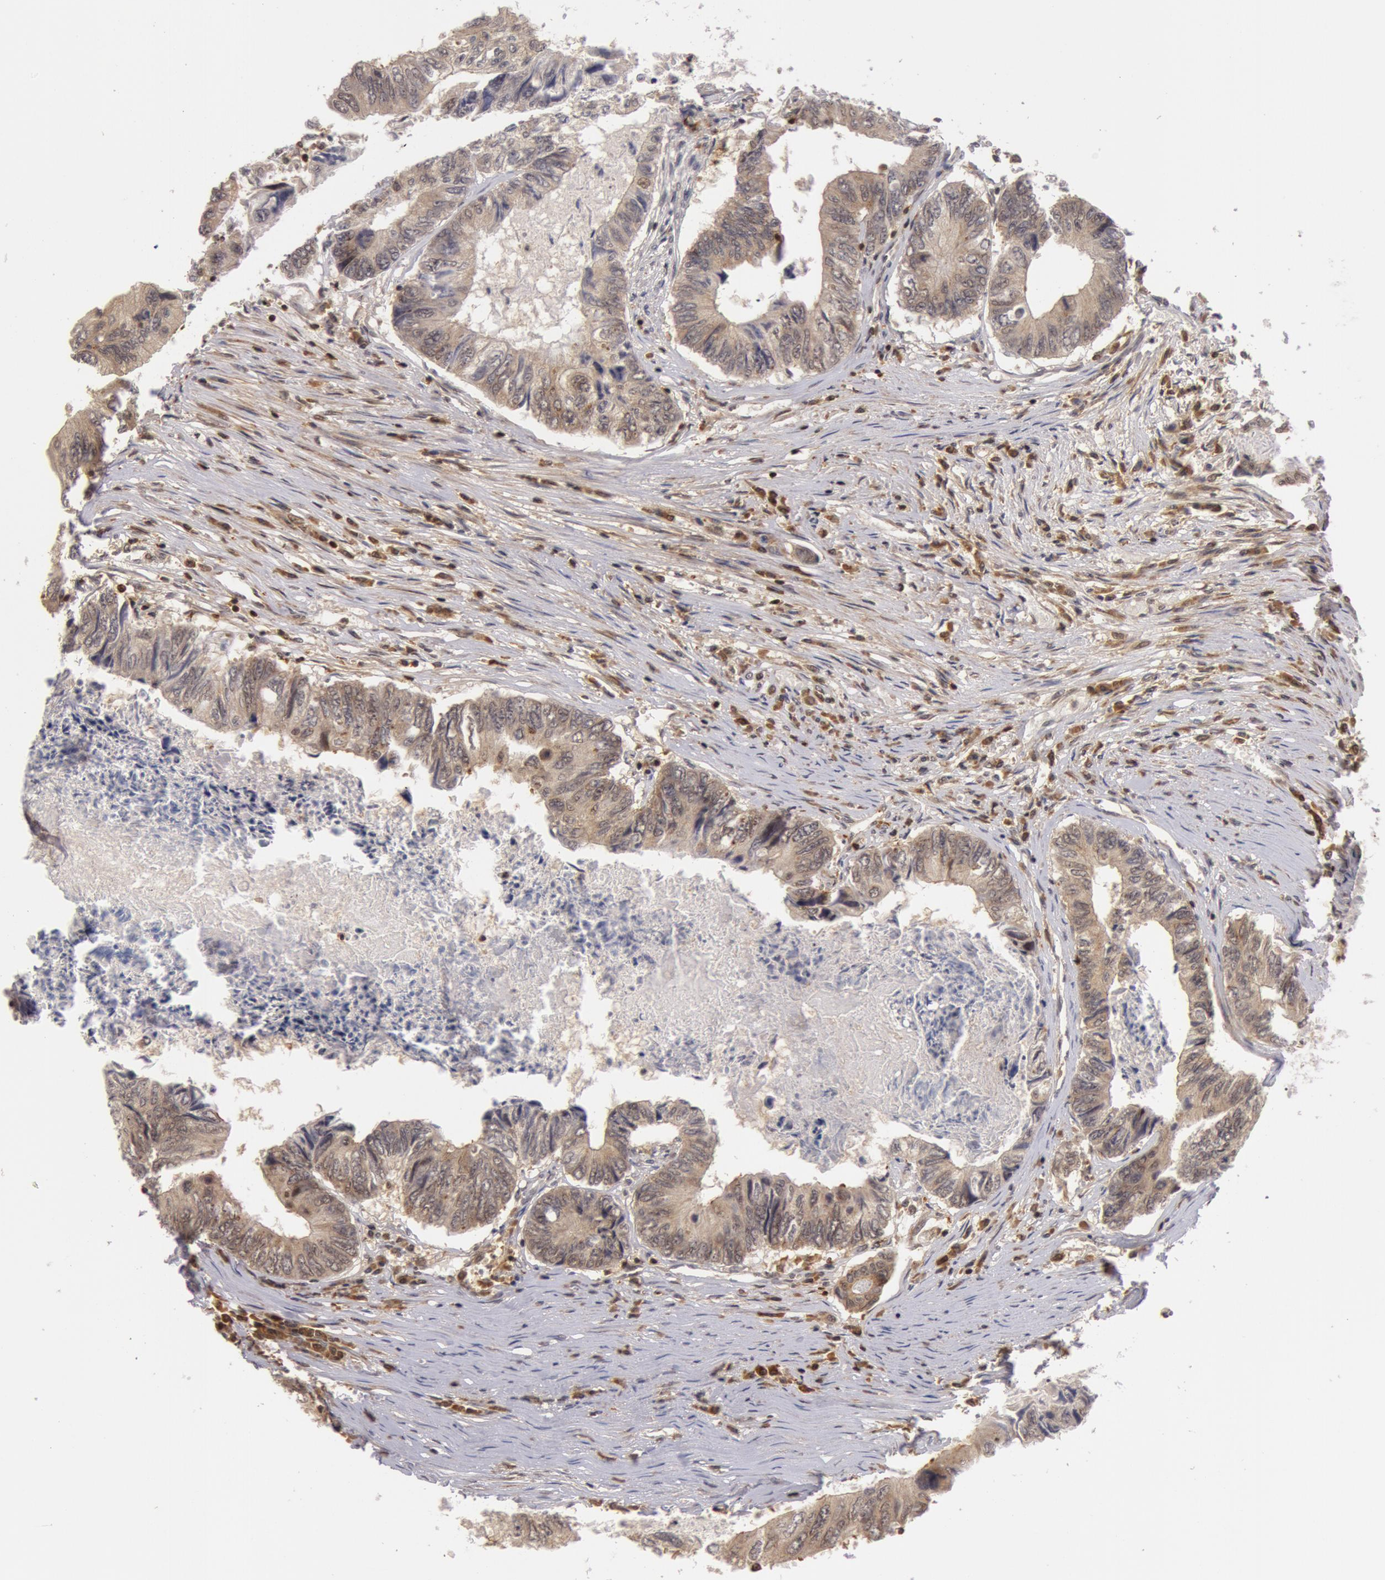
{"staining": {"intensity": "negative", "quantity": "none", "location": "none"}, "tissue": "colorectal cancer", "cell_type": "Tumor cells", "image_type": "cancer", "snomed": [{"axis": "morphology", "description": "Adenocarcinoma, NOS"}, {"axis": "topography", "description": "Rectum"}], "caption": "Colorectal adenocarcinoma was stained to show a protein in brown. There is no significant expression in tumor cells. Nuclei are stained in blue.", "gene": "ZNF350", "patient": {"sex": "female", "age": 82}}